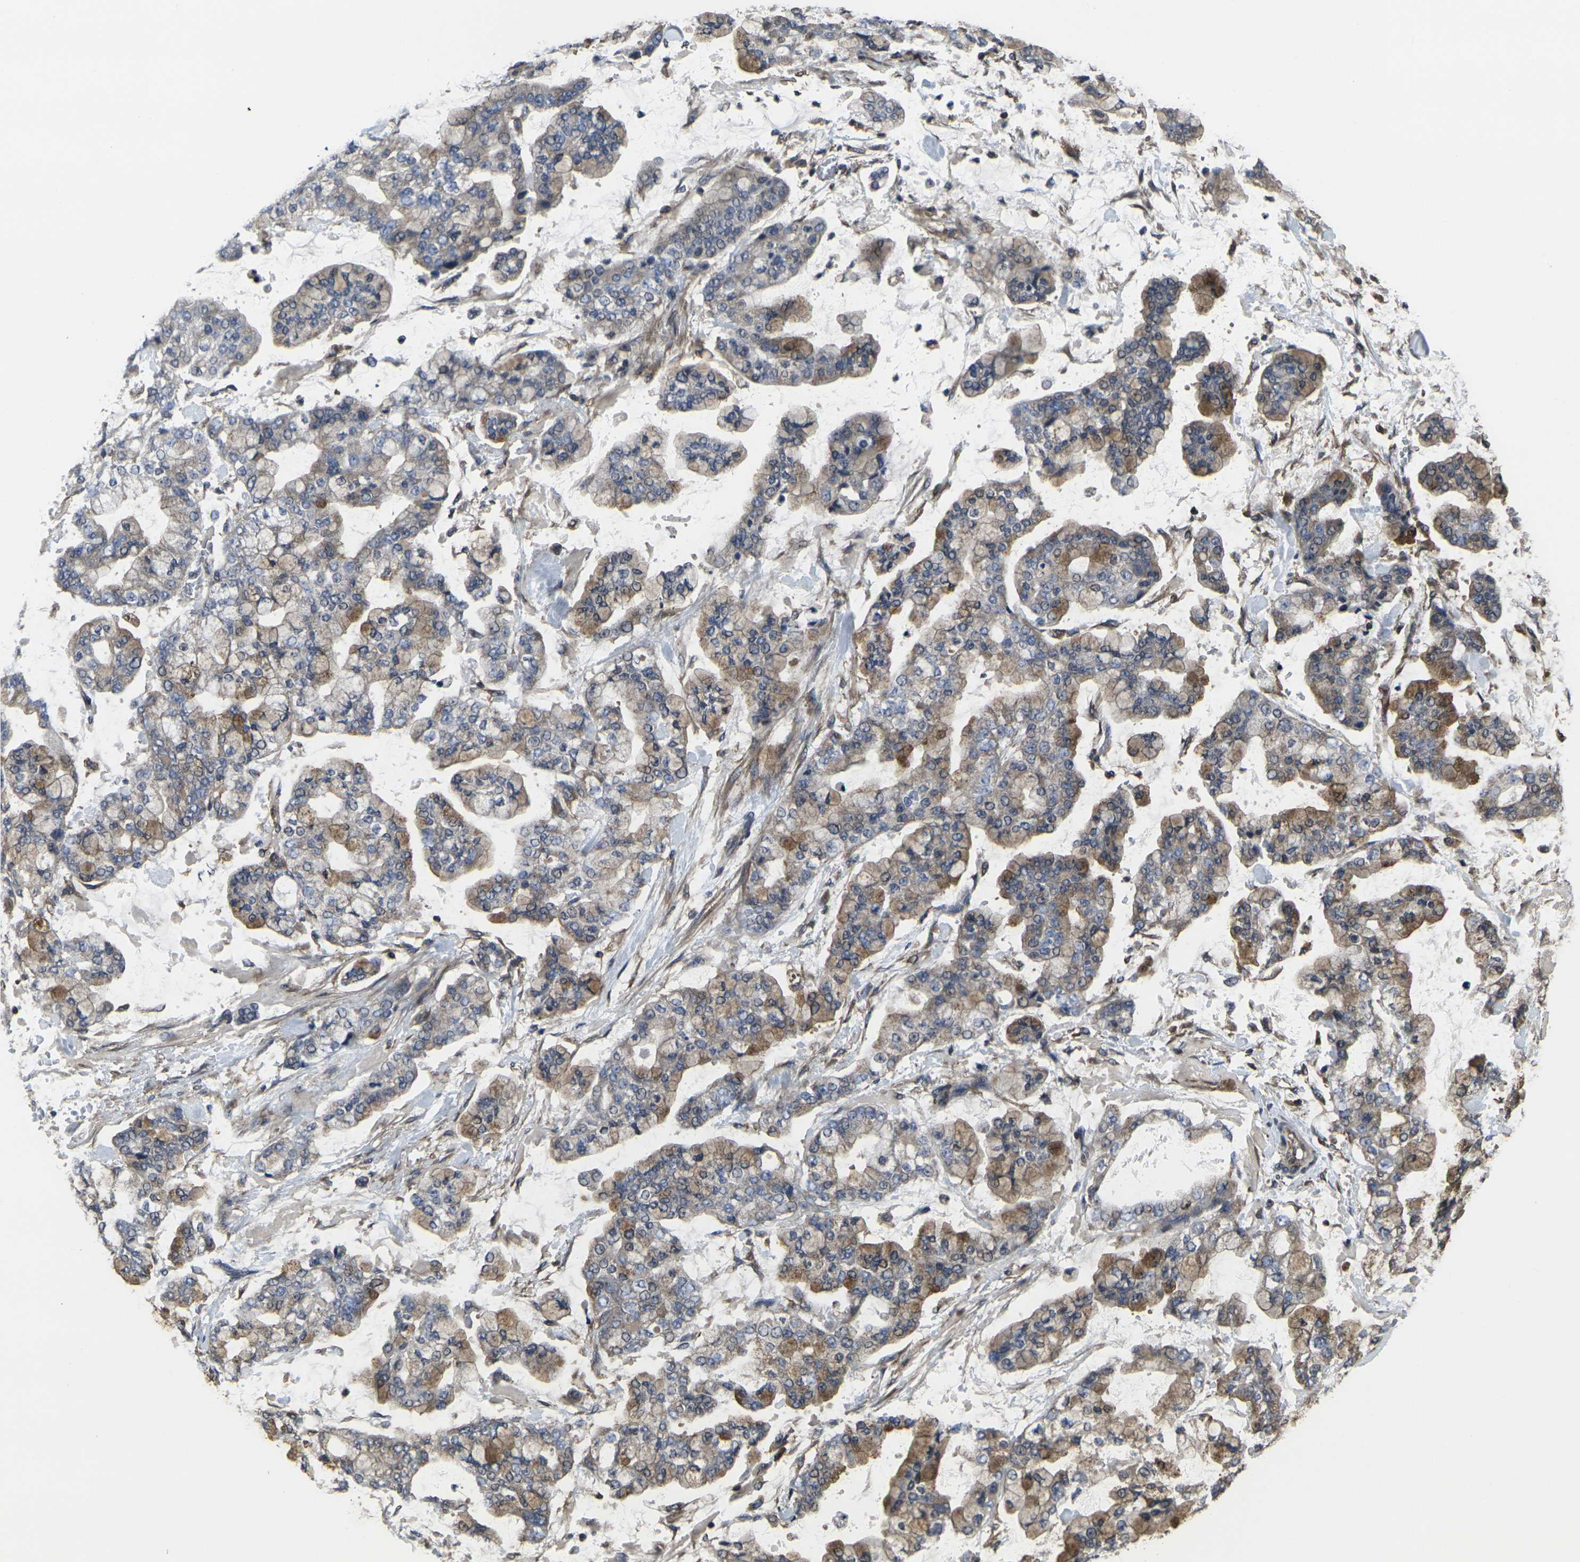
{"staining": {"intensity": "moderate", "quantity": "25%-75%", "location": "cytoplasmic/membranous"}, "tissue": "stomach cancer", "cell_type": "Tumor cells", "image_type": "cancer", "snomed": [{"axis": "morphology", "description": "Normal tissue, NOS"}, {"axis": "morphology", "description": "Adenocarcinoma, NOS"}, {"axis": "topography", "description": "Stomach, upper"}, {"axis": "topography", "description": "Stomach"}], "caption": "IHC photomicrograph of neoplastic tissue: human stomach adenocarcinoma stained using IHC displays medium levels of moderate protein expression localized specifically in the cytoplasmic/membranous of tumor cells, appearing as a cytoplasmic/membranous brown color.", "gene": "PRKACB", "patient": {"sex": "male", "age": 76}}